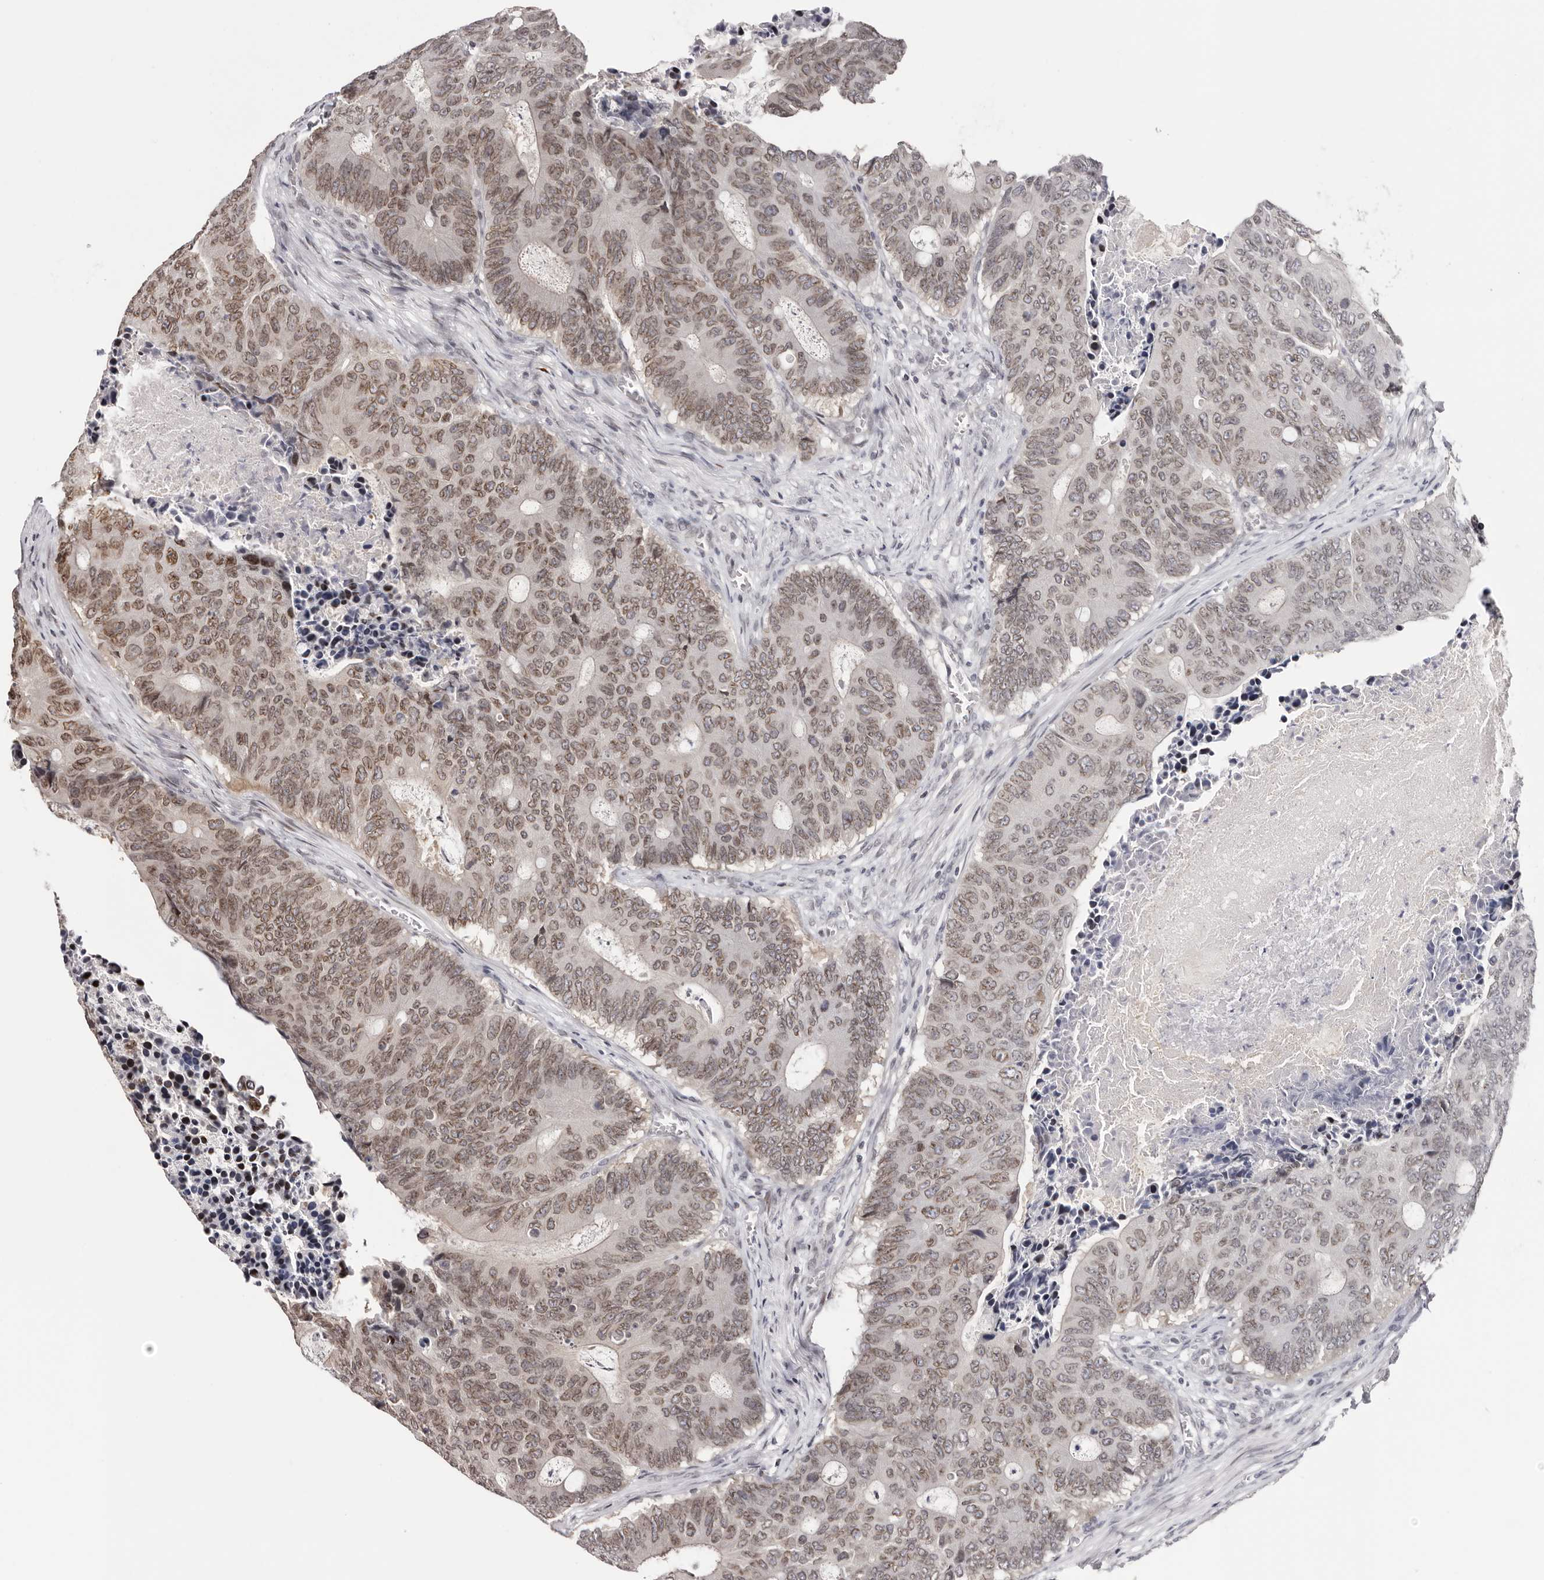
{"staining": {"intensity": "moderate", "quantity": ">75%", "location": "cytoplasmic/membranous,nuclear"}, "tissue": "colorectal cancer", "cell_type": "Tumor cells", "image_type": "cancer", "snomed": [{"axis": "morphology", "description": "Adenocarcinoma, NOS"}, {"axis": "topography", "description": "Colon"}], "caption": "Immunohistochemistry (DAB (3,3'-diaminobenzidine)) staining of colorectal adenocarcinoma reveals moderate cytoplasmic/membranous and nuclear protein positivity in about >75% of tumor cells. (IHC, brightfield microscopy, high magnification).", "gene": "NUP153", "patient": {"sex": "male", "age": 87}}